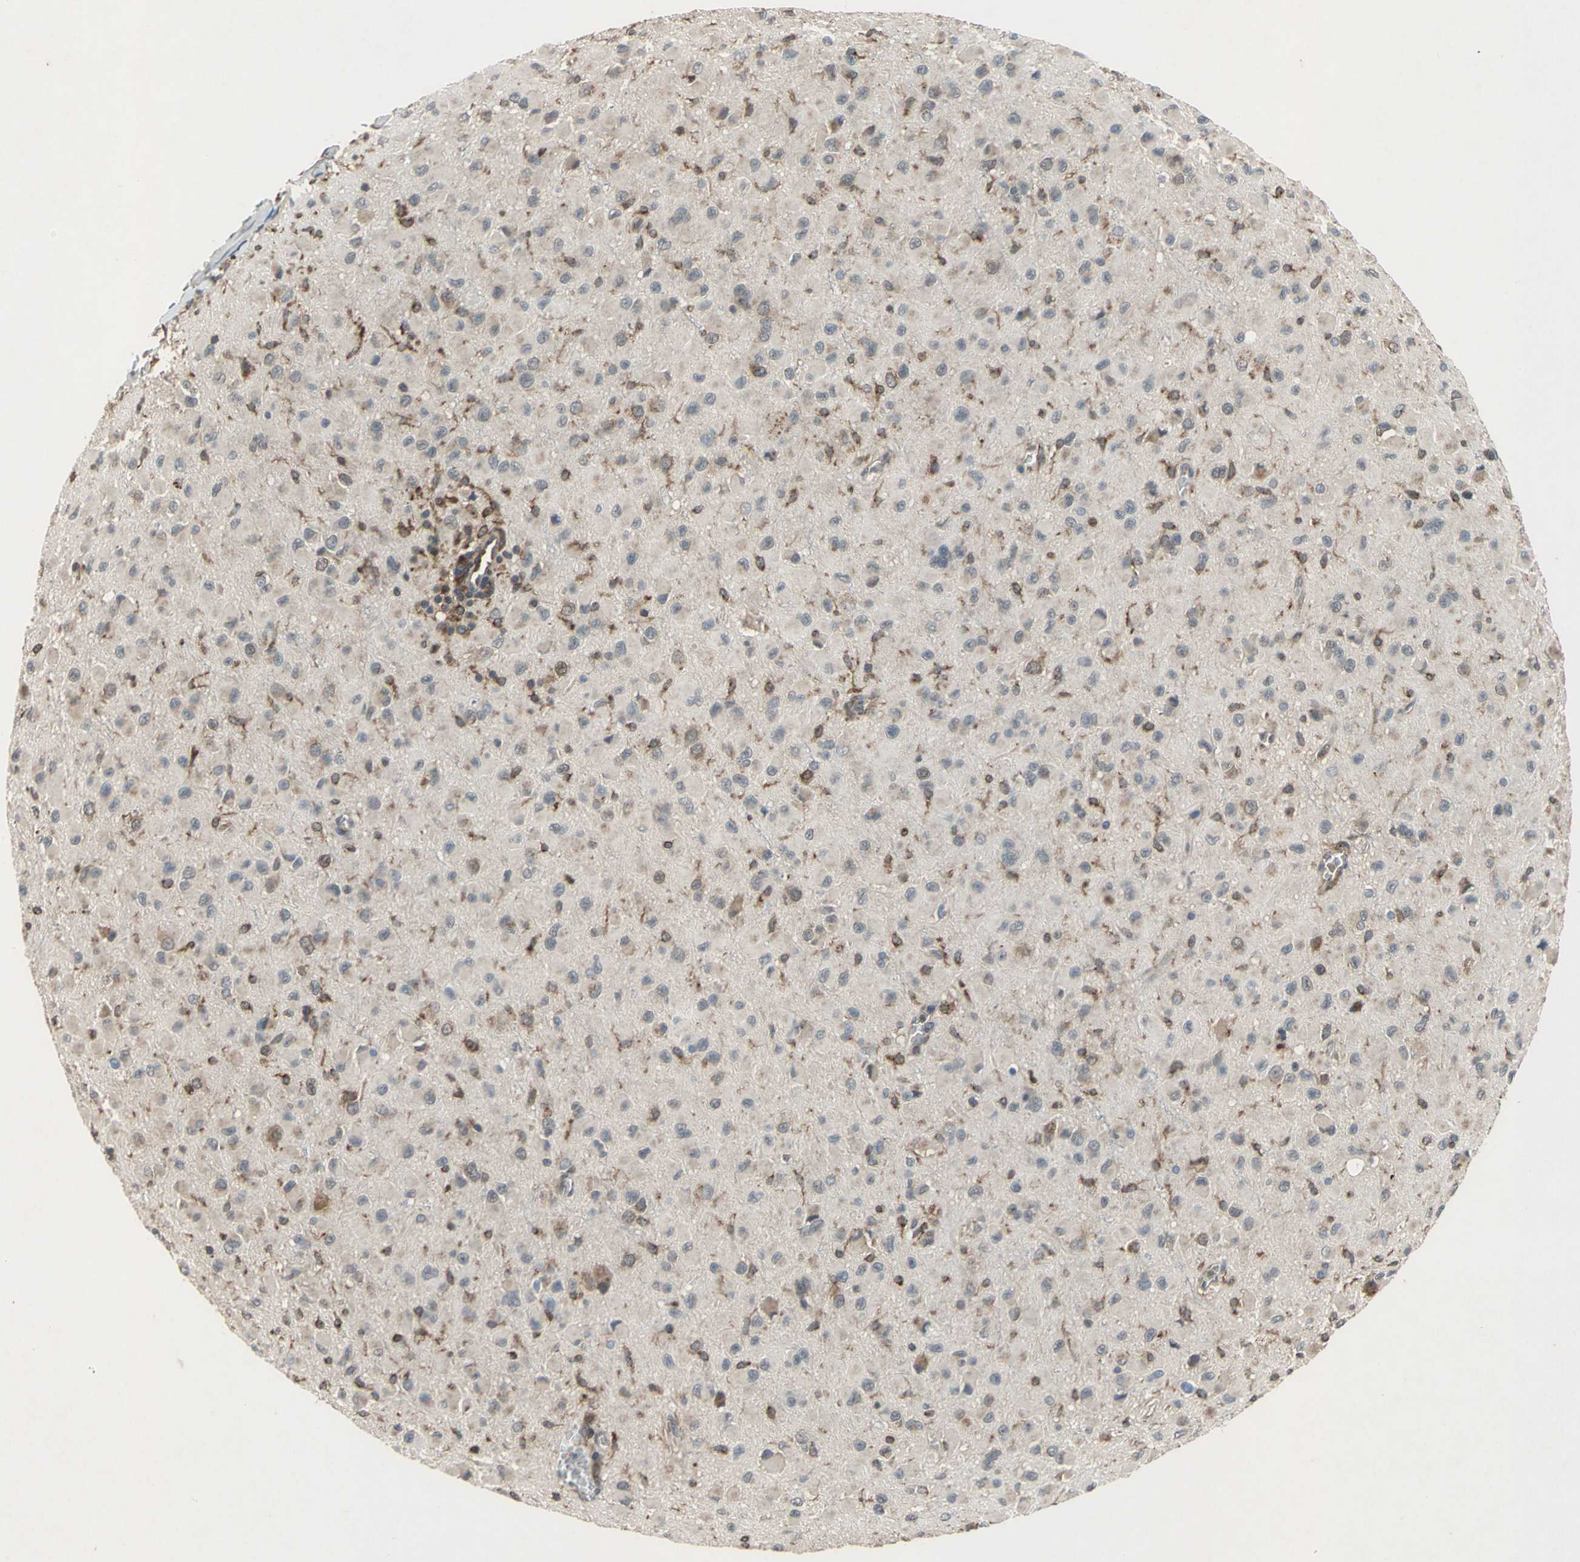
{"staining": {"intensity": "moderate", "quantity": "25%-75%", "location": "cytoplasmic/membranous"}, "tissue": "glioma", "cell_type": "Tumor cells", "image_type": "cancer", "snomed": [{"axis": "morphology", "description": "Glioma, malignant, Low grade"}, {"axis": "topography", "description": "Brain"}], "caption": "There is medium levels of moderate cytoplasmic/membranous staining in tumor cells of glioma, as demonstrated by immunohistochemical staining (brown color).", "gene": "NFKBIE", "patient": {"sex": "male", "age": 42}}